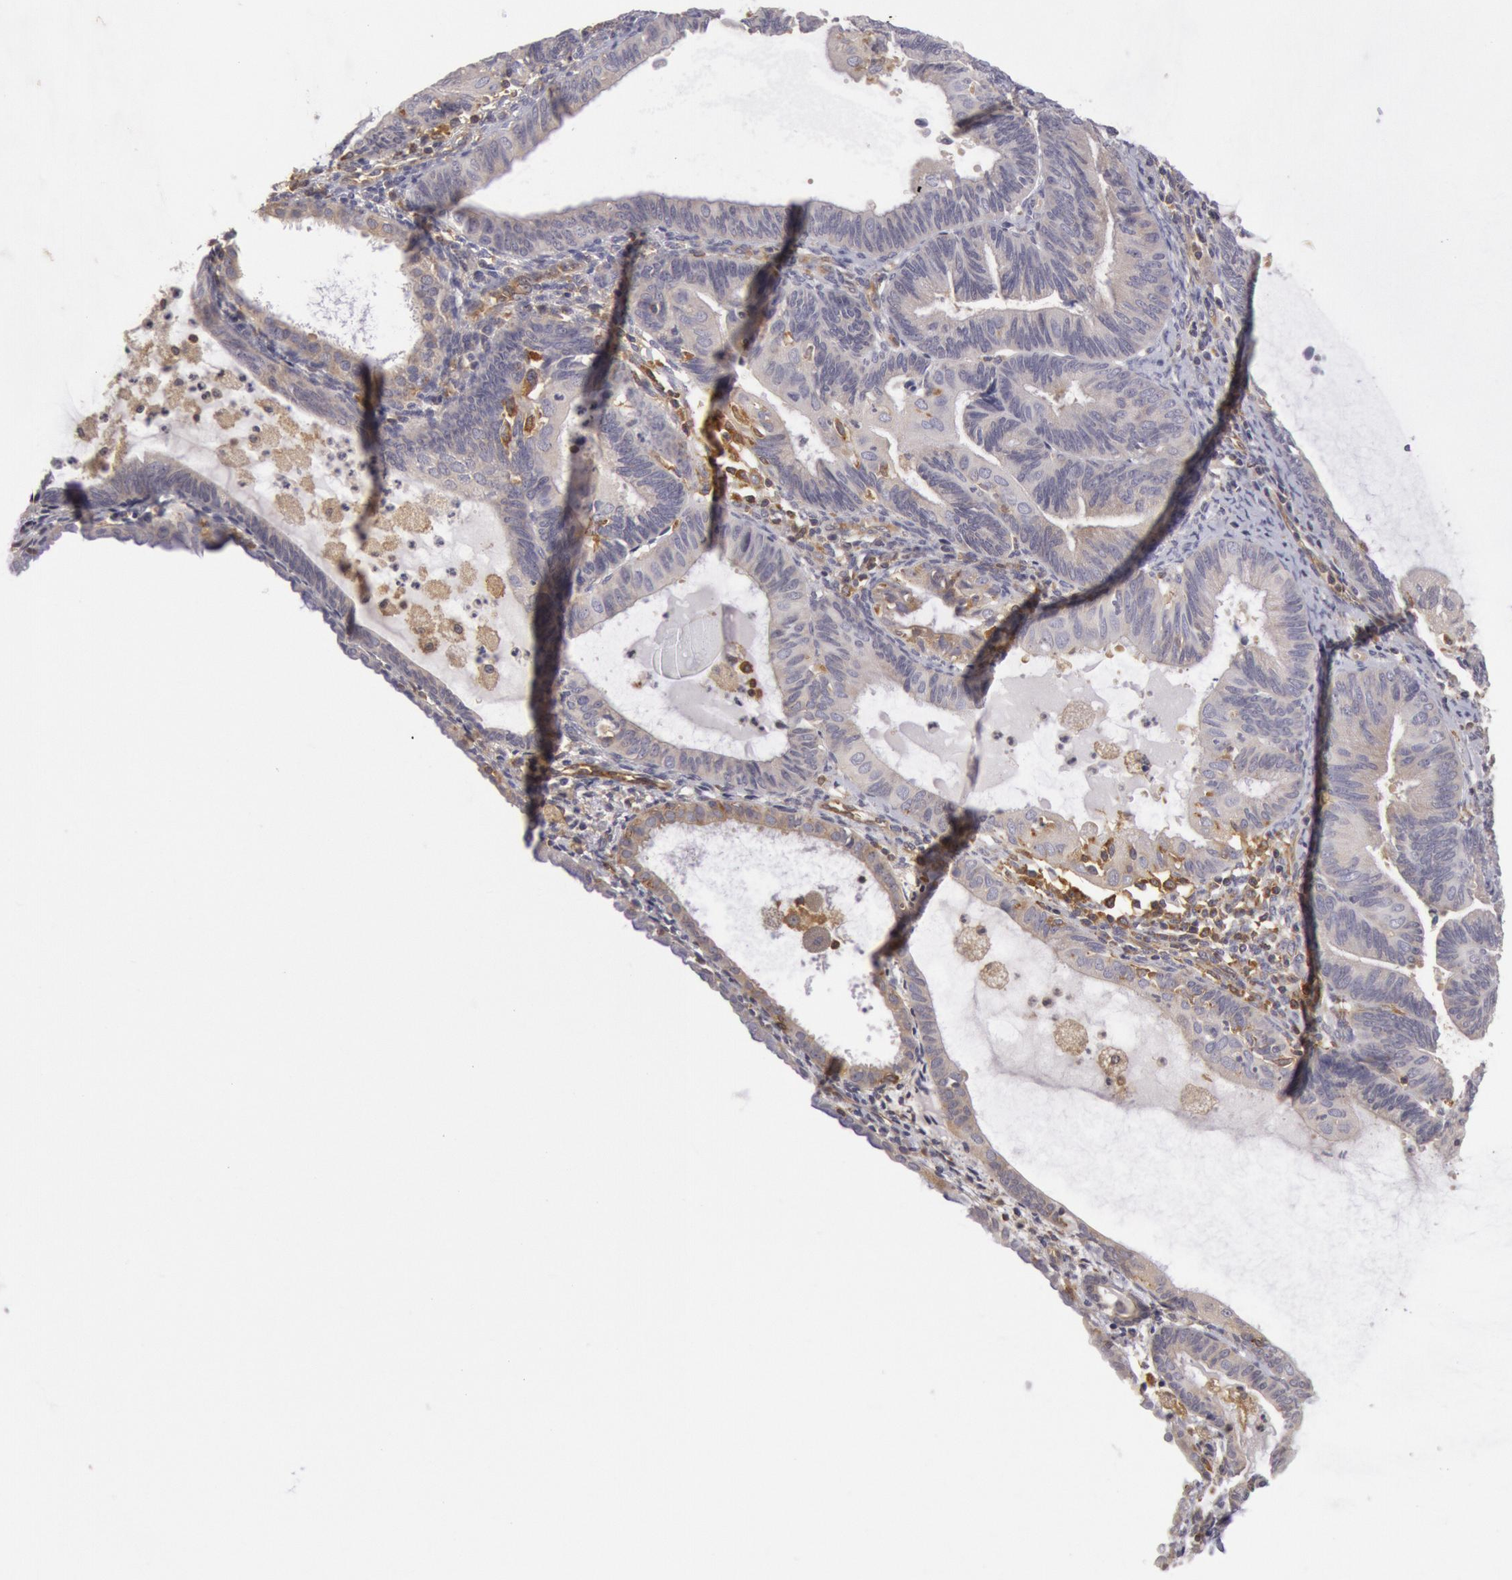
{"staining": {"intensity": "weak", "quantity": "25%-75%", "location": "cytoplasmic/membranous"}, "tissue": "endometrial cancer", "cell_type": "Tumor cells", "image_type": "cancer", "snomed": [{"axis": "morphology", "description": "Adenocarcinoma, NOS"}, {"axis": "topography", "description": "Endometrium"}], "caption": "Endometrial adenocarcinoma tissue demonstrates weak cytoplasmic/membranous expression in about 25%-75% of tumor cells, visualized by immunohistochemistry.", "gene": "IKBKB", "patient": {"sex": "female", "age": 63}}